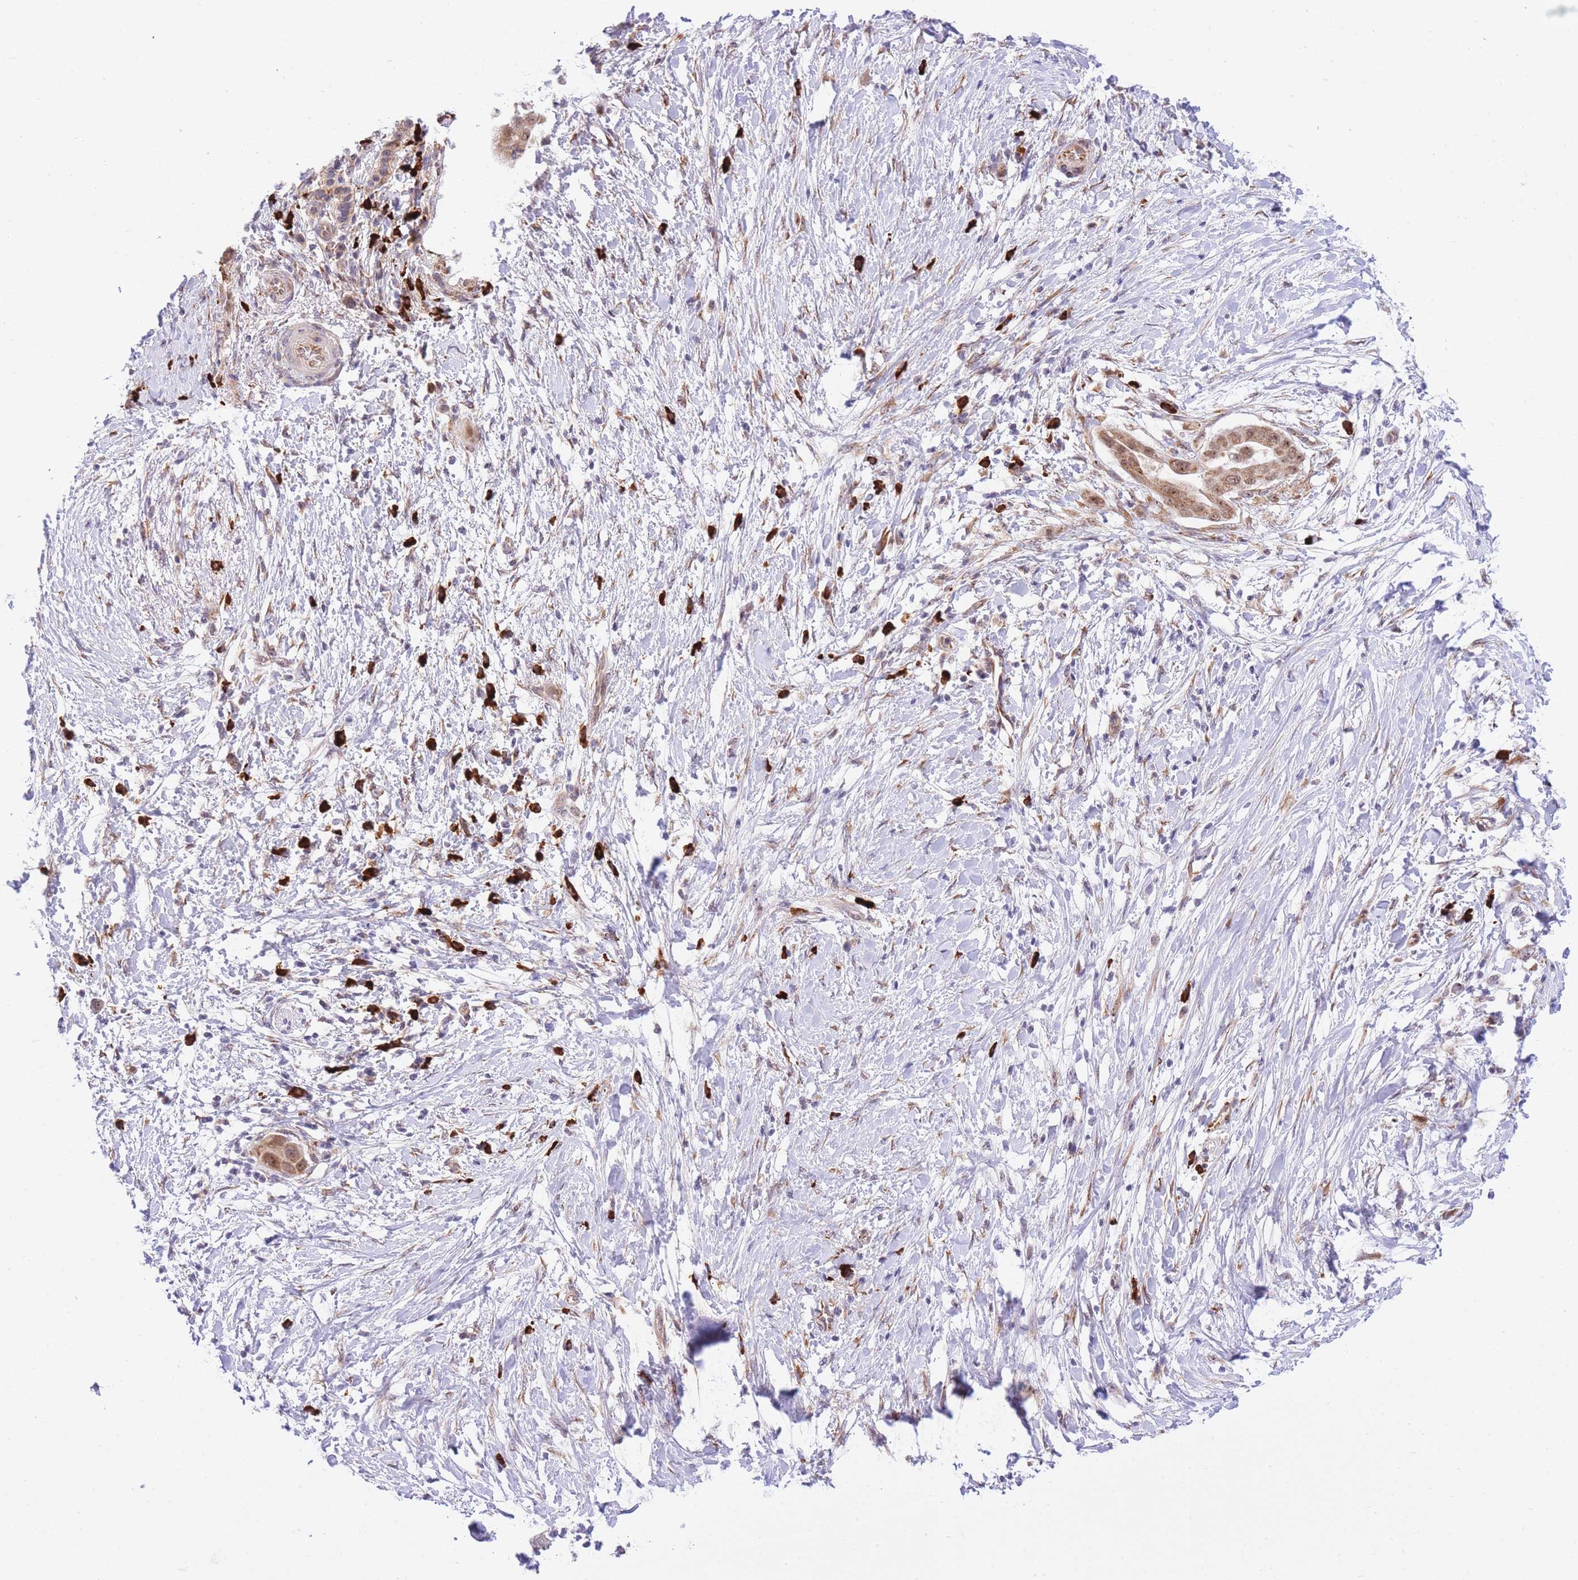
{"staining": {"intensity": "moderate", "quantity": ">75%", "location": "cytoplasmic/membranous,nuclear"}, "tissue": "pancreatic cancer", "cell_type": "Tumor cells", "image_type": "cancer", "snomed": [{"axis": "morphology", "description": "Adenocarcinoma, NOS"}, {"axis": "topography", "description": "Pancreas"}], "caption": "Tumor cells reveal medium levels of moderate cytoplasmic/membranous and nuclear staining in about >75% of cells in pancreatic adenocarcinoma.", "gene": "EXOSC8", "patient": {"sex": "male", "age": 68}}